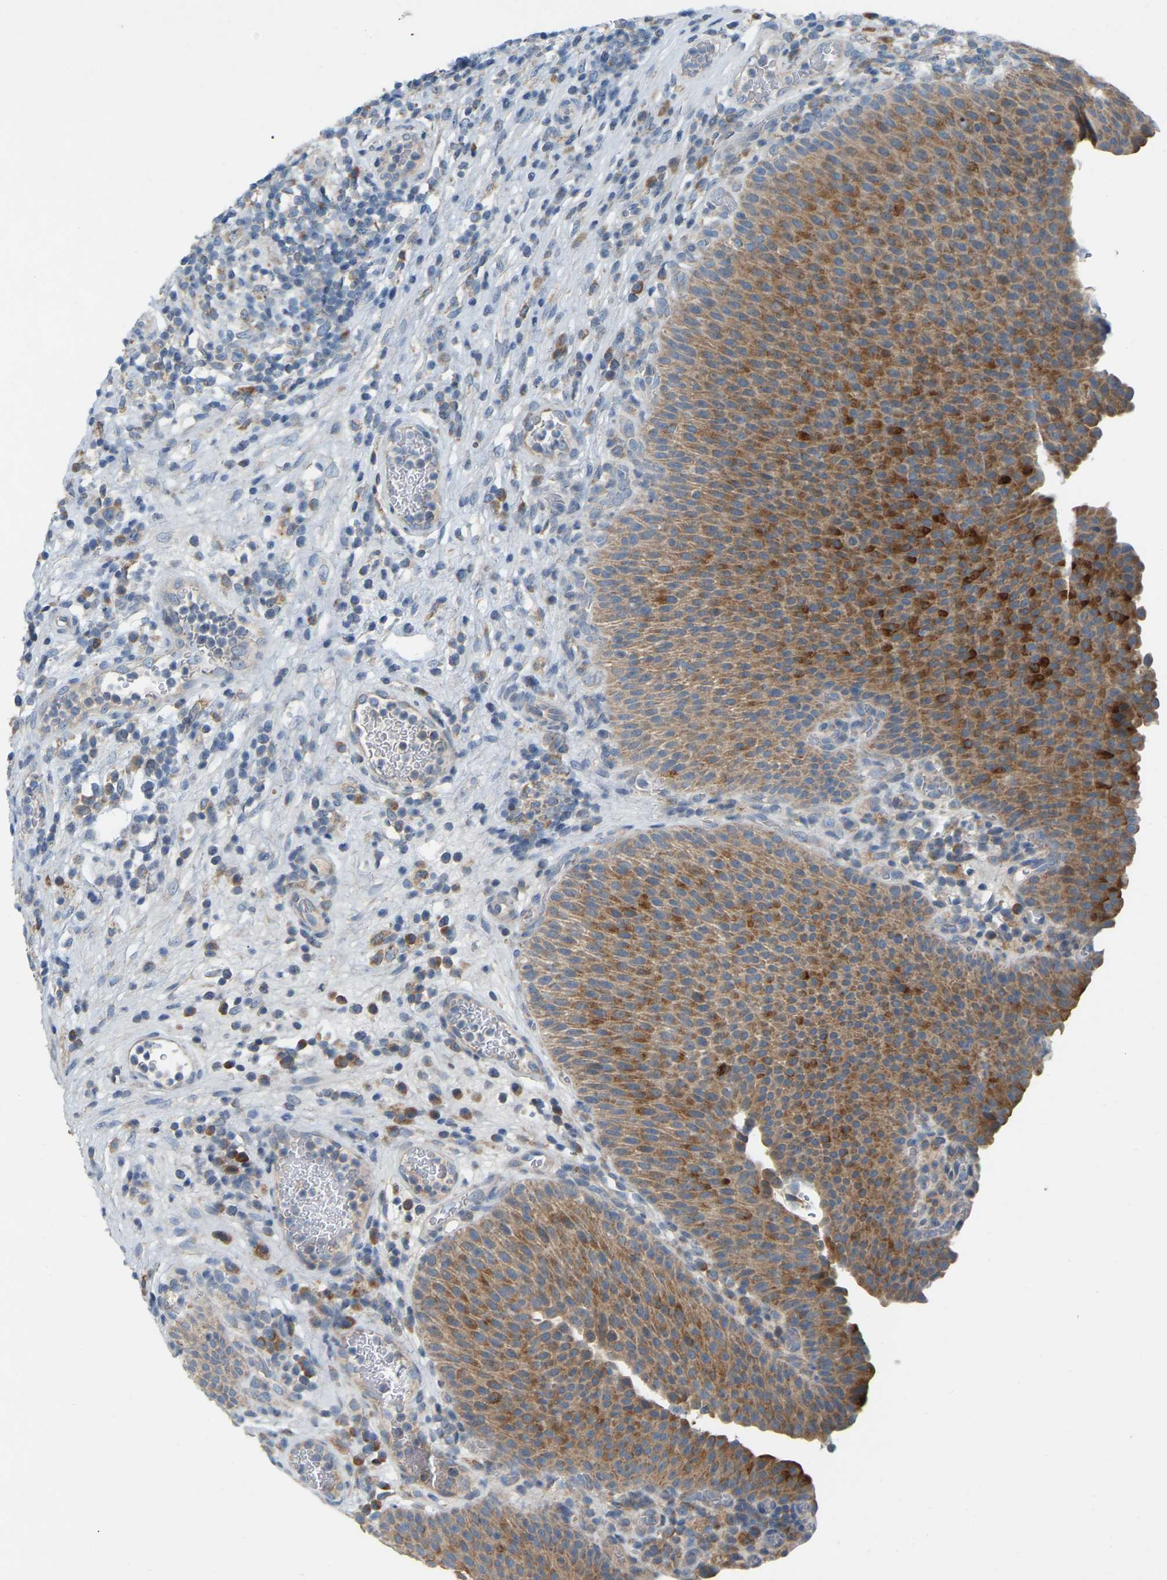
{"staining": {"intensity": "moderate", "quantity": ">75%", "location": "cytoplasmic/membranous"}, "tissue": "urothelial cancer", "cell_type": "Tumor cells", "image_type": "cancer", "snomed": [{"axis": "morphology", "description": "Urothelial carcinoma, High grade"}, {"axis": "topography", "description": "Urinary bladder"}], "caption": "The histopathology image exhibits a brown stain indicating the presence of a protein in the cytoplasmic/membranous of tumor cells in urothelial cancer.", "gene": "PARL", "patient": {"sex": "male", "age": 74}}